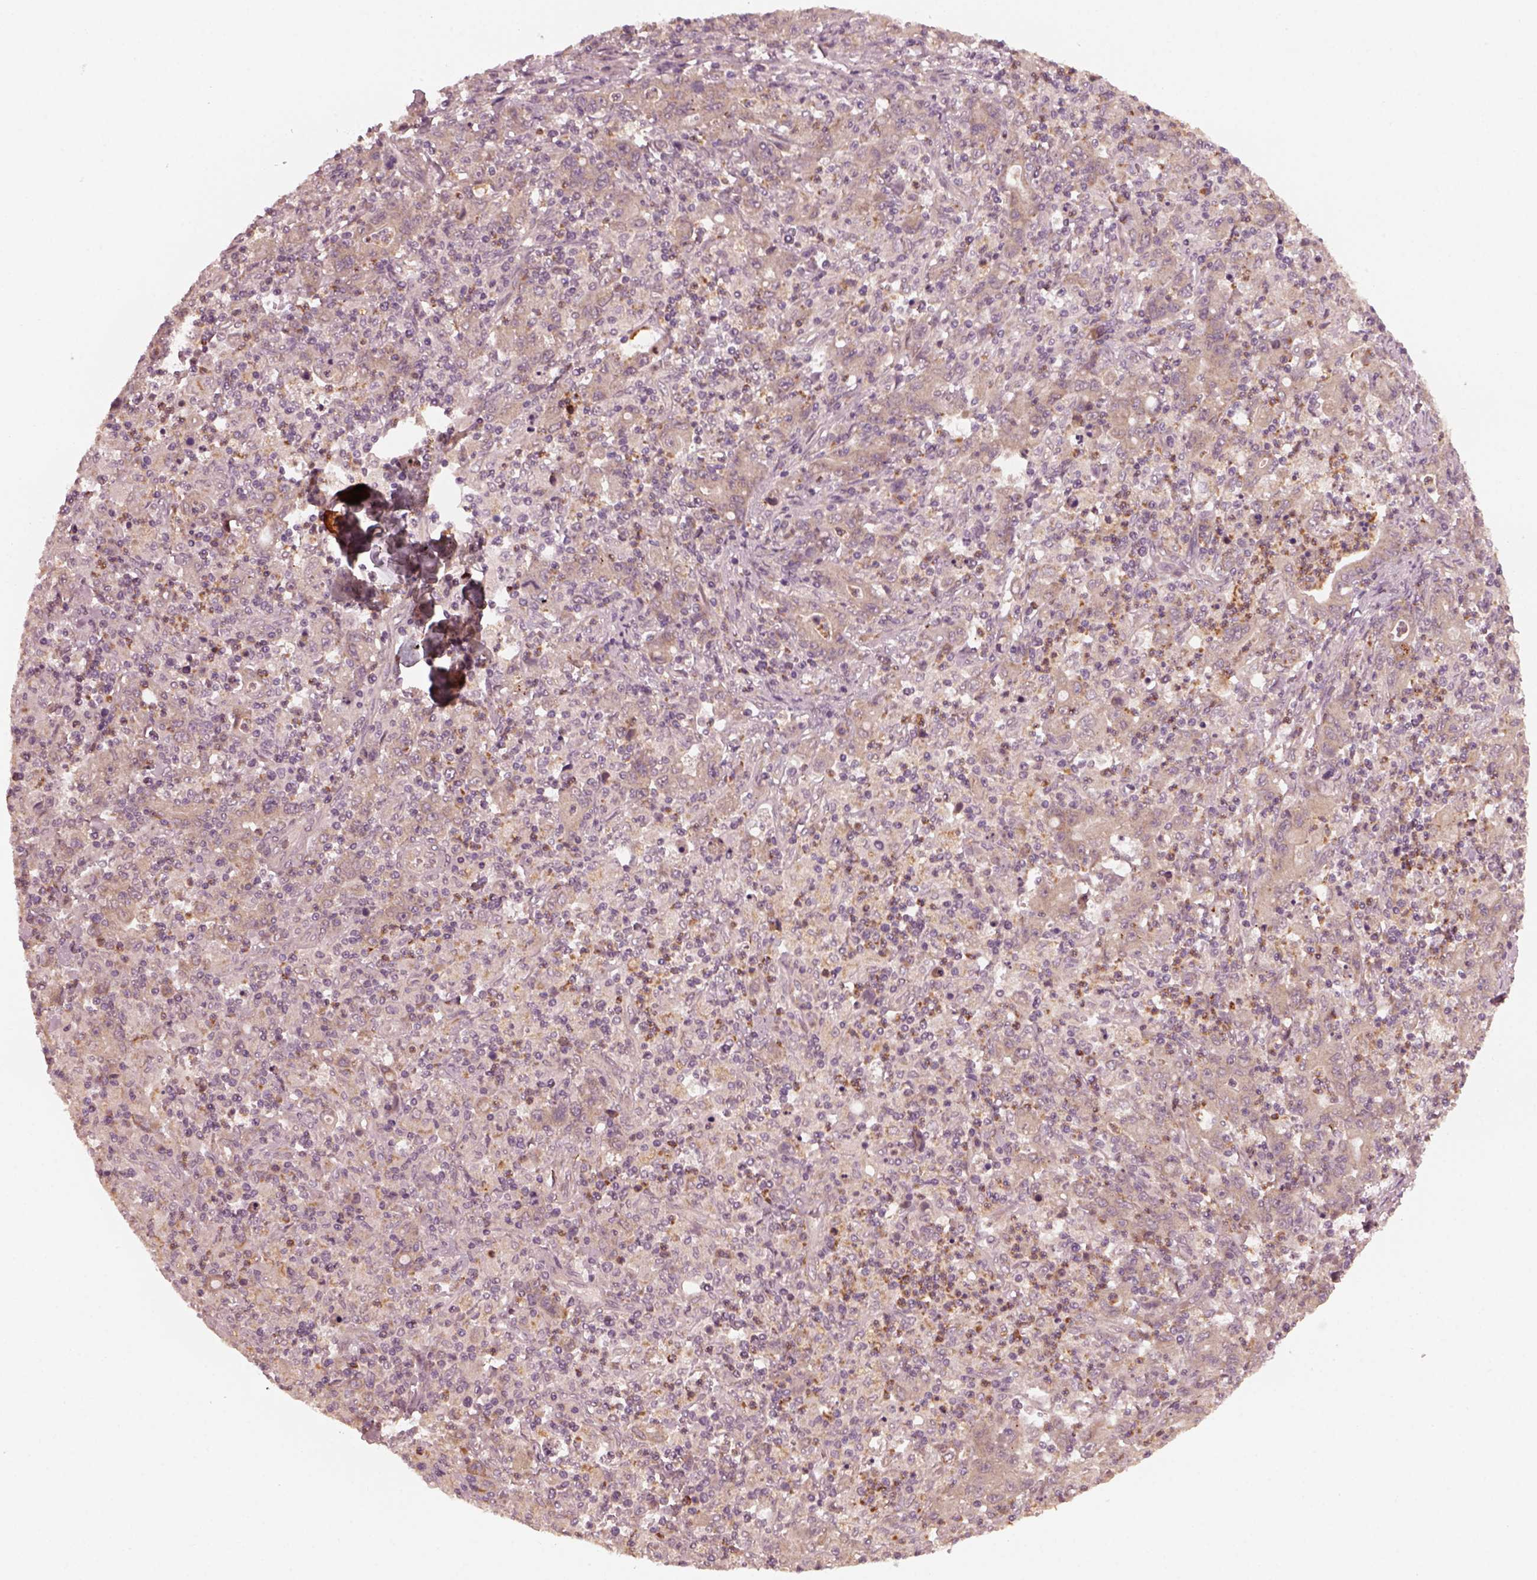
{"staining": {"intensity": "weak", "quantity": "25%-75%", "location": "cytoplasmic/membranous"}, "tissue": "stomach cancer", "cell_type": "Tumor cells", "image_type": "cancer", "snomed": [{"axis": "morphology", "description": "Adenocarcinoma, NOS"}, {"axis": "topography", "description": "Stomach, upper"}], "caption": "Weak cytoplasmic/membranous protein expression is appreciated in about 25%-75% of tumor cells in stomach adenocarcinoma.", "gene": "FAF2", "patient": {"sex": "male", "age": 69}}